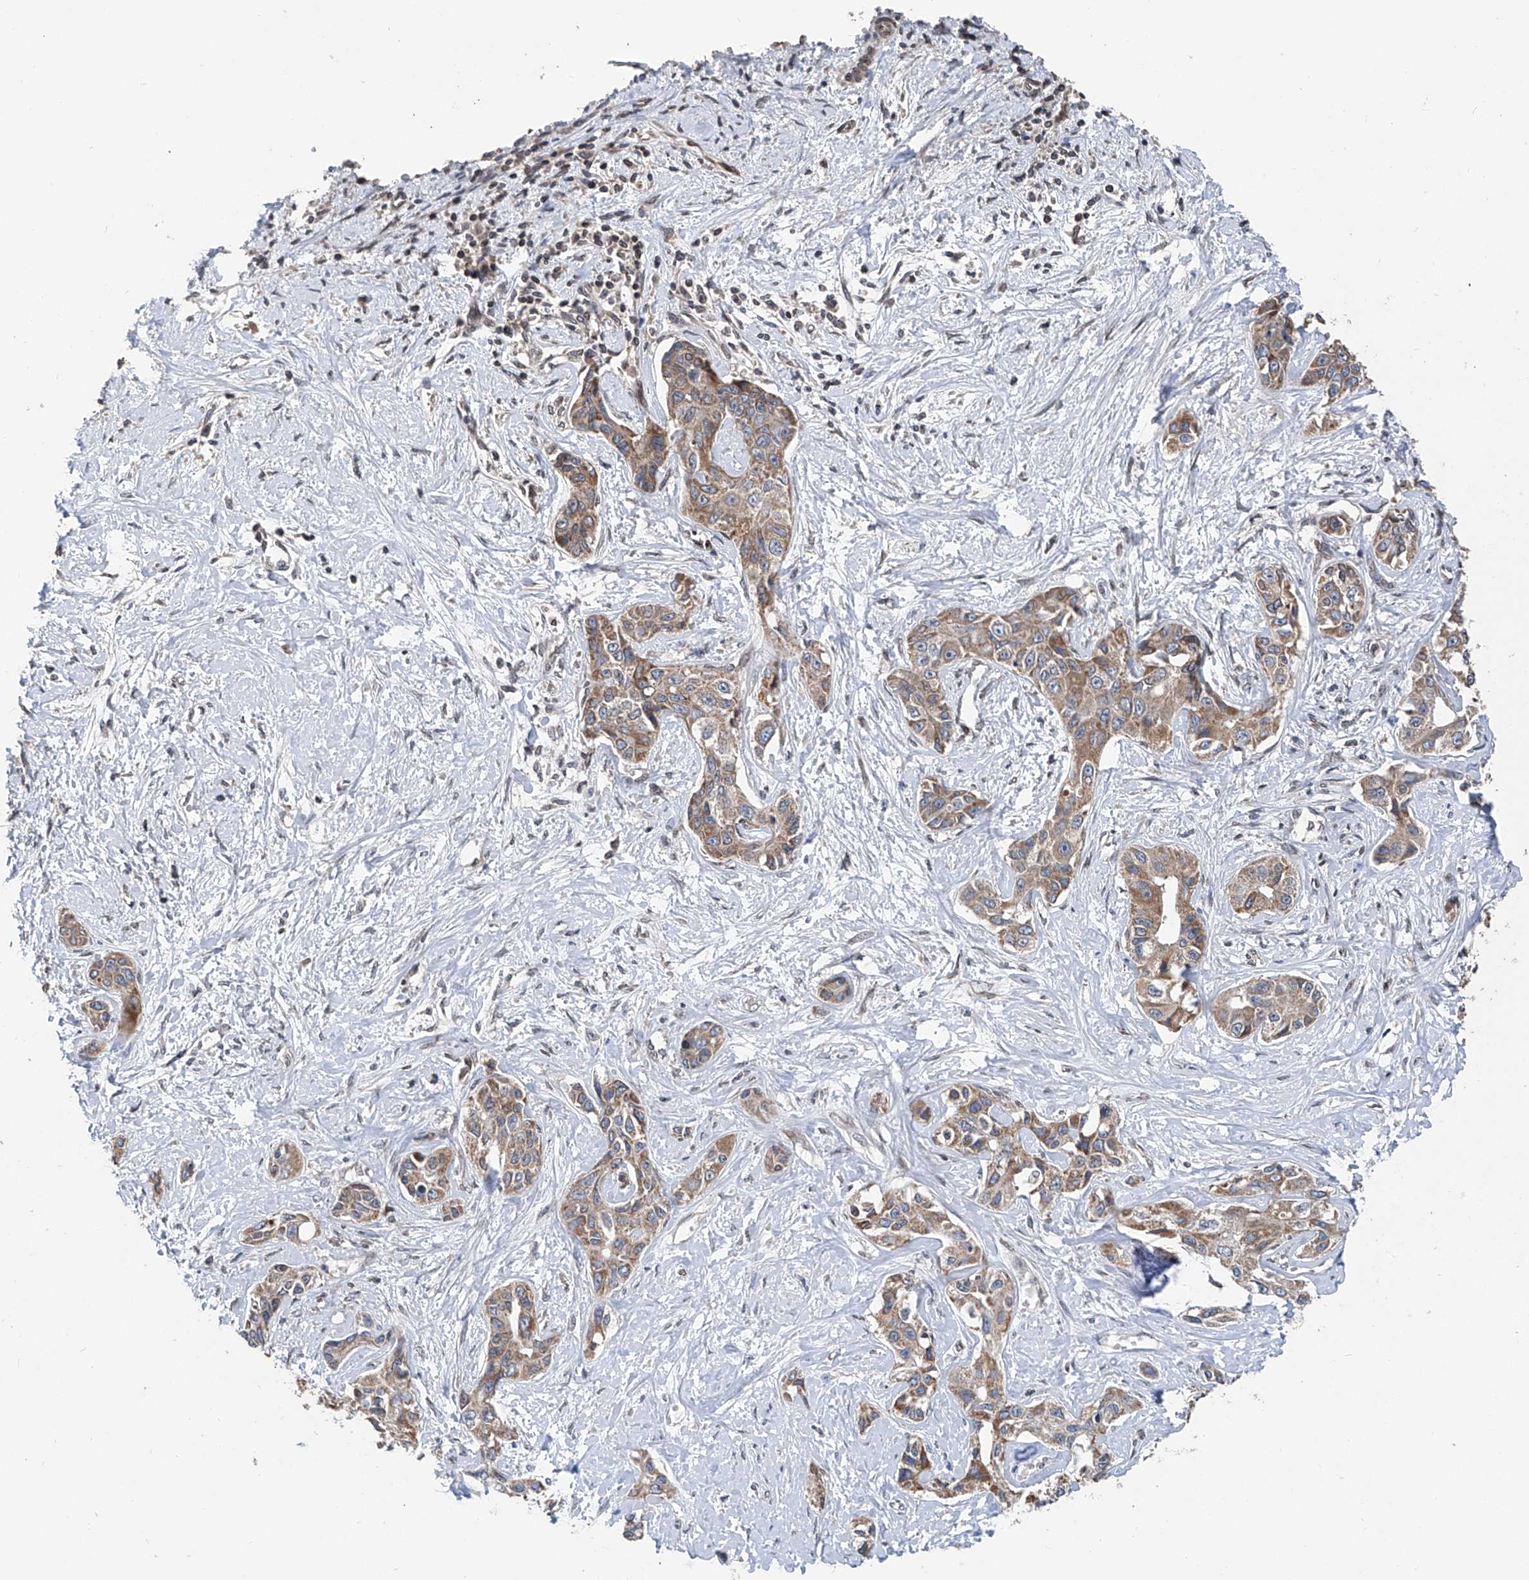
{"staining": {"intensity": "moderate", "quantity": ">75%", "location": "cytoplasmic/membranous"}, "tissue": "liver cancer", "cell_type": "Tumor cells", "image_type": "cancer", "snomed": [{"axis": "morphology", "description": "Cholangiocarcinoma"}, {"axis": "topography", "description": "Liver"}], "caption": "Liver cholangiocarcinoma stained with a brown dye displays moderate cytoplasmic/membranous positive expression in approximately >75% of tumor cells.", "gene": "BCKDHB", "patient": {"sex": "male", "age": 59}}